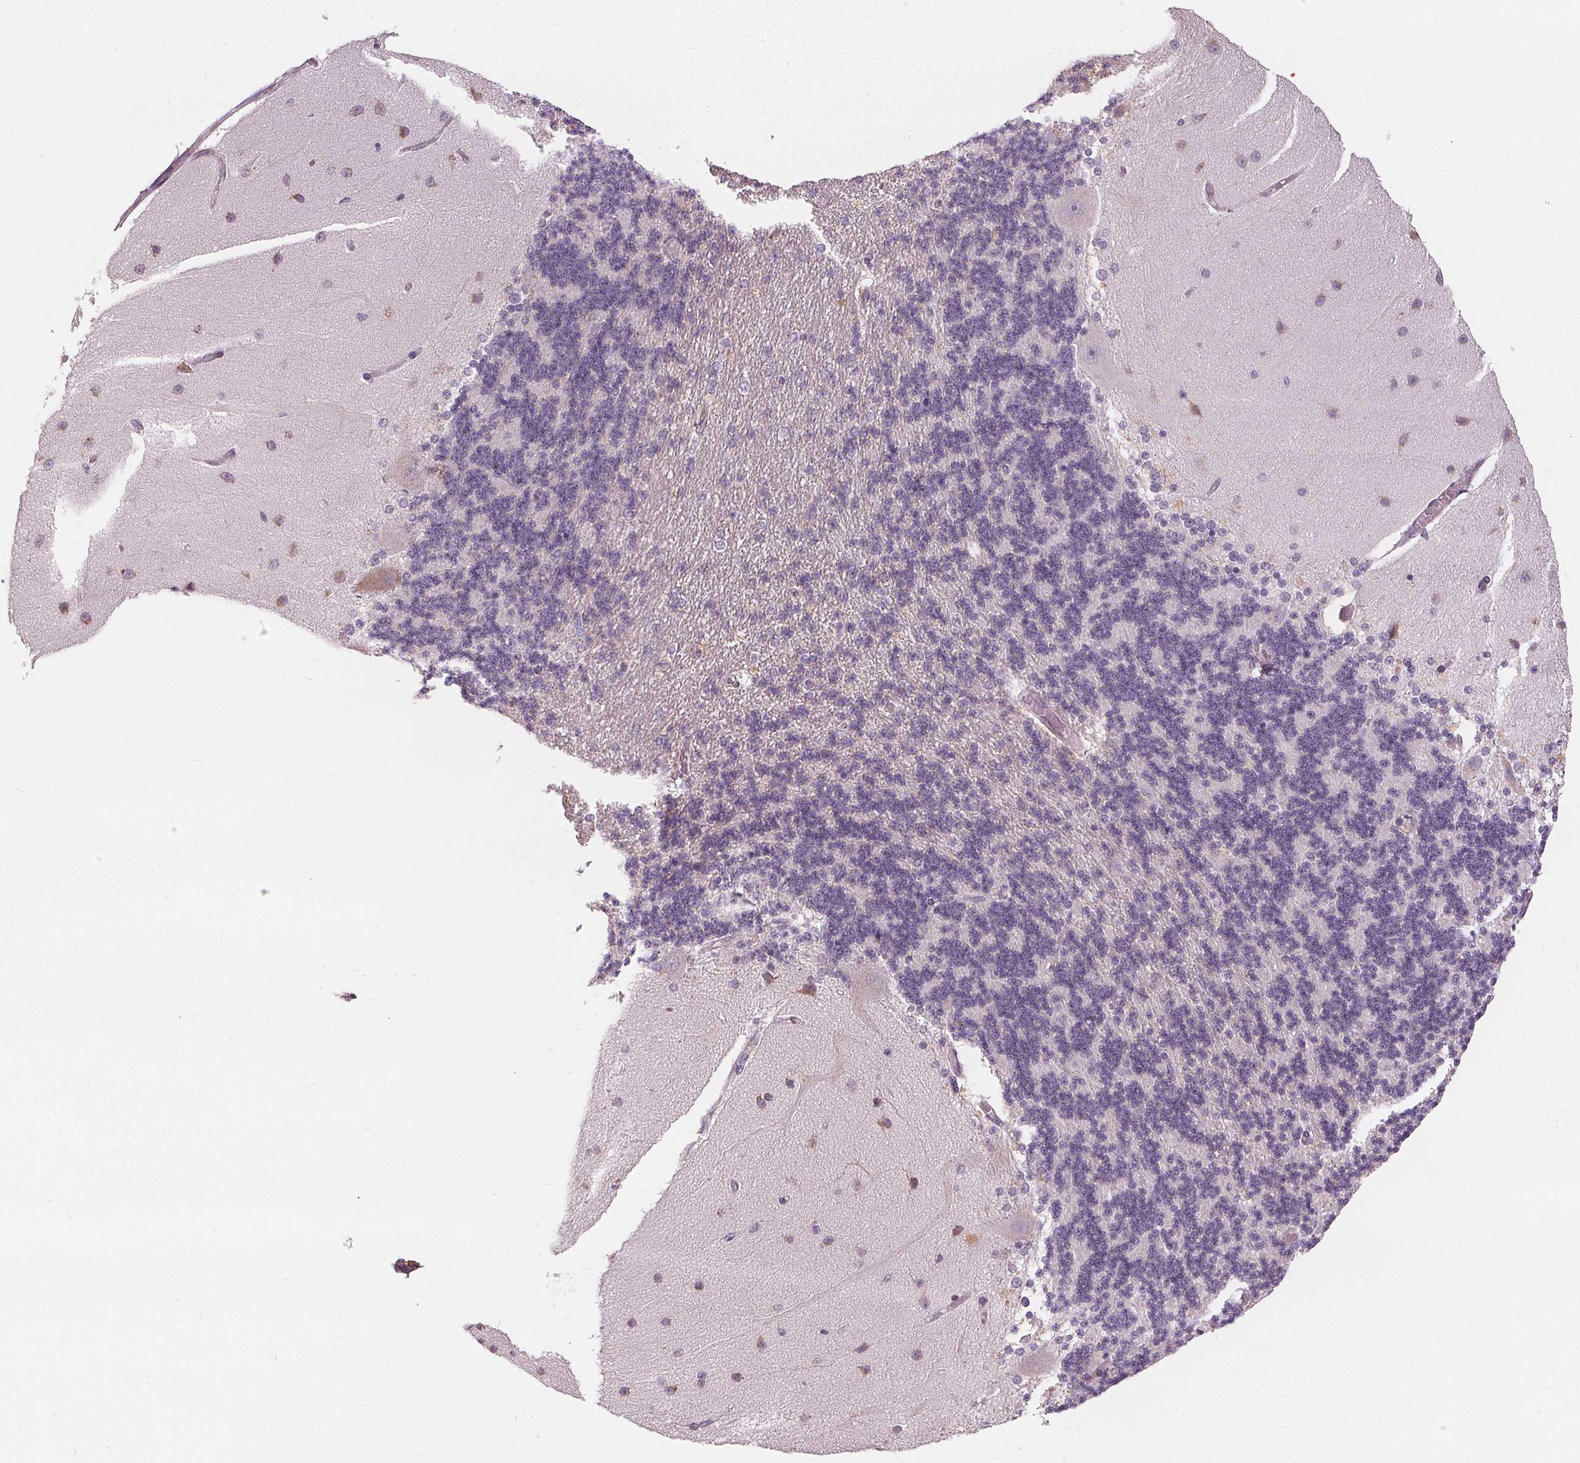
{"staining": {"intensity": "negative", "quantity": "none", "location": "none"}, "tissue": "cerebellum", "cell_type": "Cells in granular layer", "image_type": "normal", "snomed": [{"axis": "morphology", "description": "Normal tissue, NOS"}, {"axis": "topography", "description": "Cerebellum"}], "caption": "A micrograph of human cerebellum is negative for staining in cells in granular layer. (Immunohistochemistry, brightfield microscopy, high magnification).", "gene": "HOPX", "patient": {"sex": "female", "age": 54}}